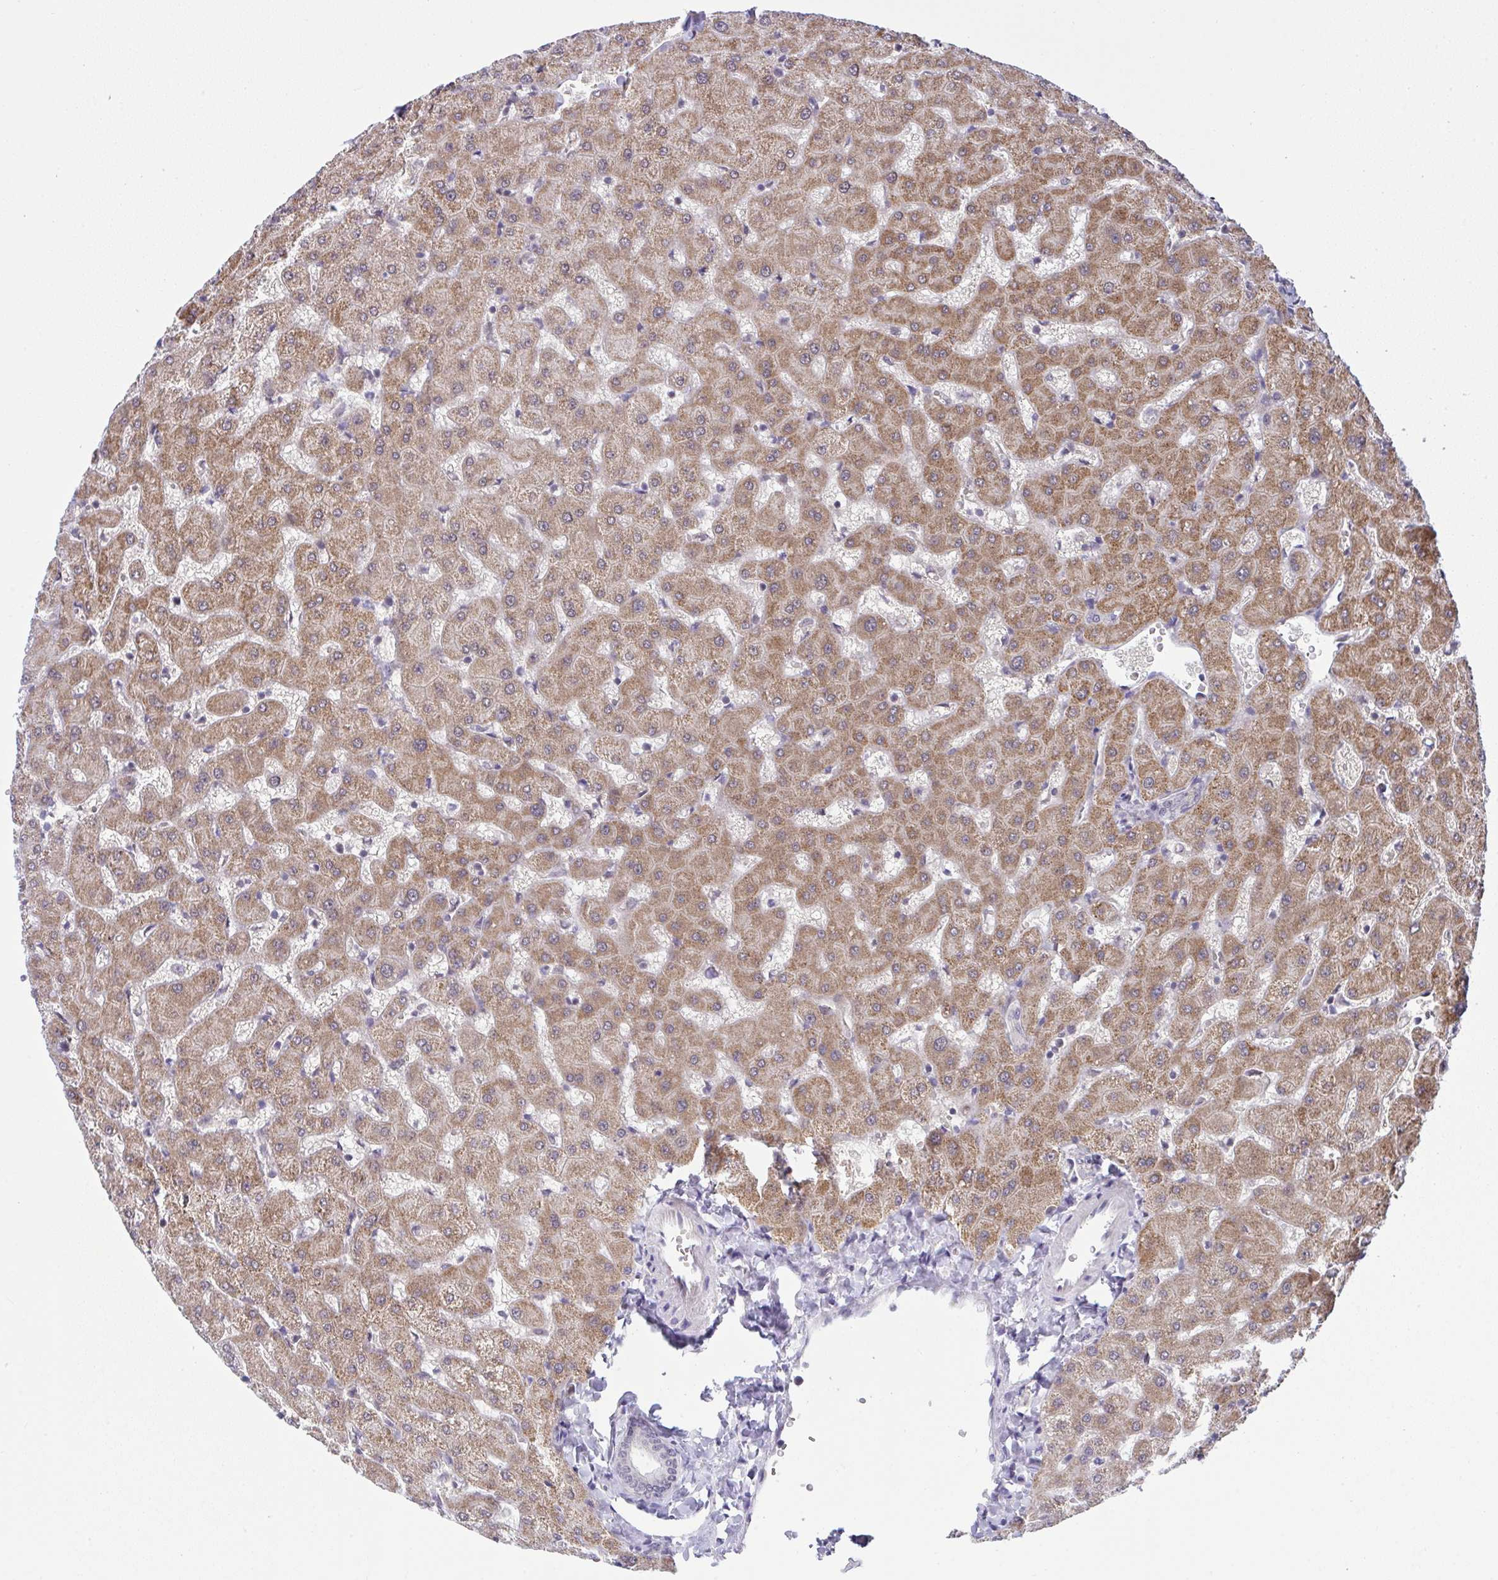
{"staining": {"intensity": "negative", "quantity": "none", "location": "none"}, "tissue": "liver", "cell_type": "Cholangiocytes", "image_type": "normal", "snomed": [{"axis": "morphology", "description": "Normal tissue, NOS"}, {"axis": "topography", "description": "Liver"}], "caption": "Liver was stained to show a protein in brown. There is no significant positivity in cholangiocytes. (Brightfield microscopy of DAB immunohistochemistry (IHC) at high magnification).", "gene": "C9orf64", "patient": {"sex": "female", "age": 63}}